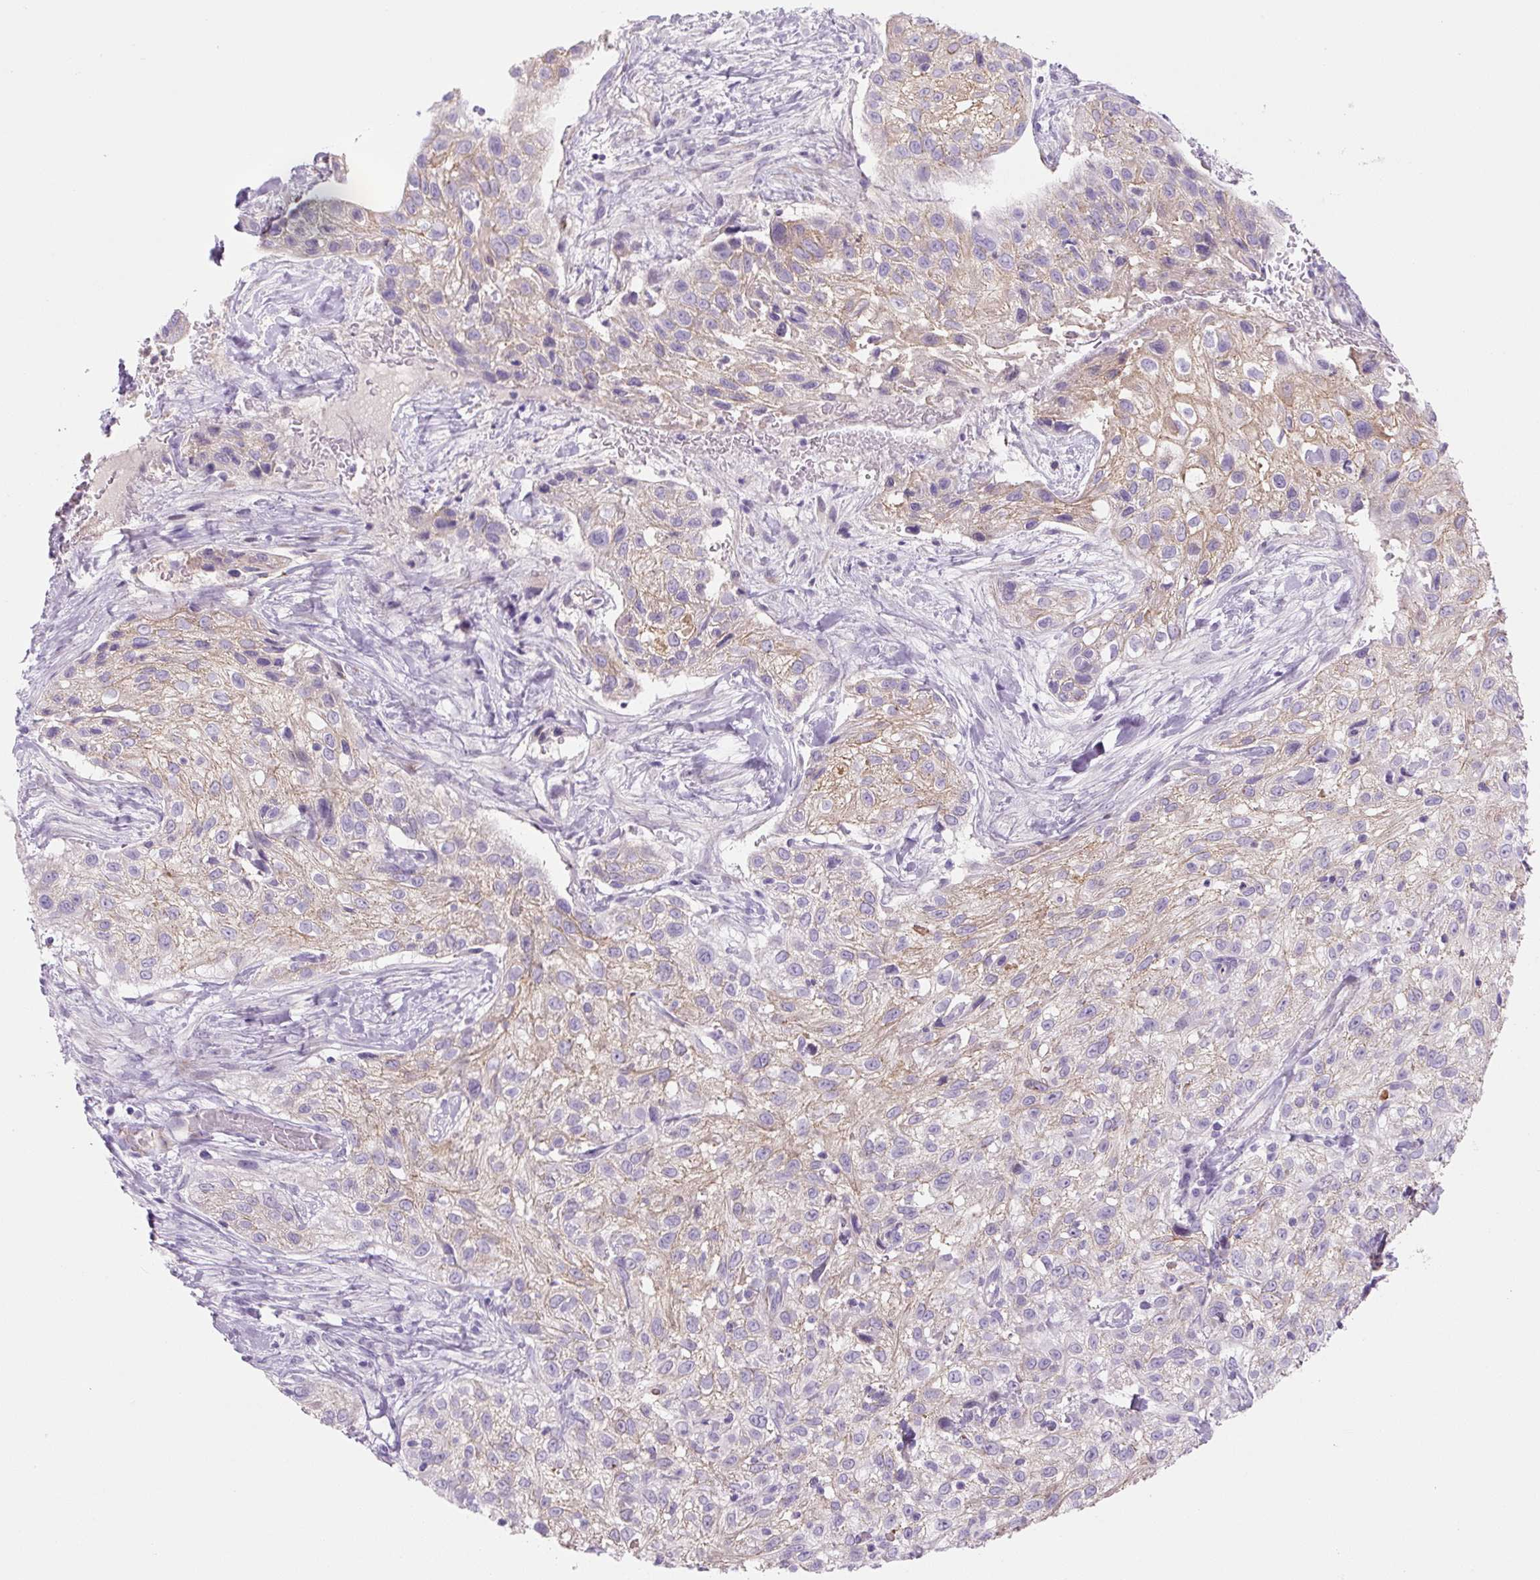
{"staining": {"intensity": "moderate", "quantity": "25%-75%", "location": "cytoplasmic/membranous"}, "tissue": "skin cancer", "cell_type": "Tumor cells", "image_type": "cancer", "snomed": [{"axis": "morphology", "description": "Squamous cell carcinoma, NOS"}, {"axis": "topography", "description": "Skin"}], "caption": "Squamous cell carcinoma (skin) stained with immunohistochemistry (IHC) displays moderate cytoplasmic/membranous staining in approximately 25%-75% of tumor cells. The protein is shown in brown color, while the nuclei are stained blue.", "gene": "PRM1", "patient": {"sex": "male", "age": 82}}